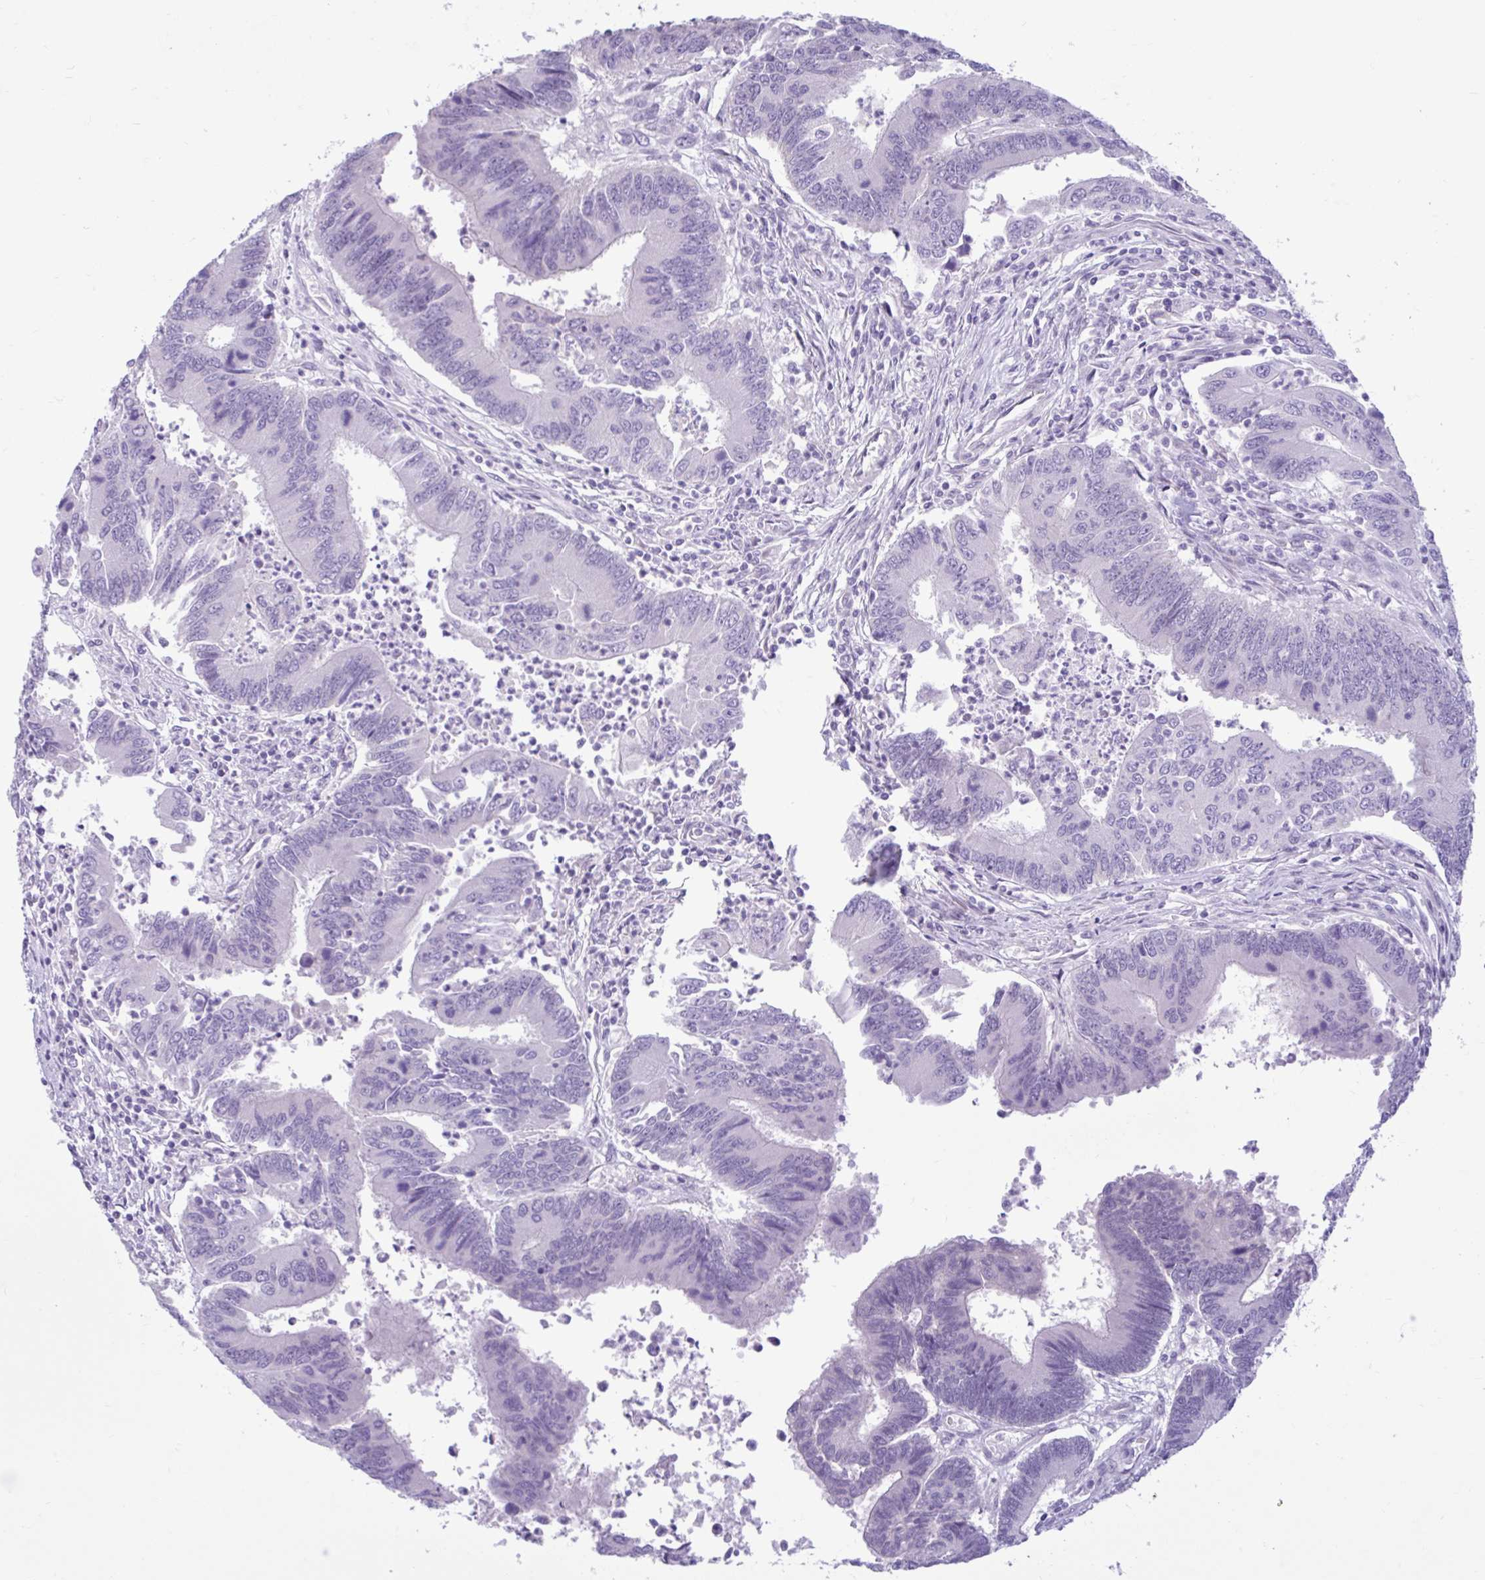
{"staining": {"intensity": "negative", "quantity": "none", "location": "none"}, "tissue": "colorectal cancer", "cell_type": "Tumor cells", "image_type": "cancer", "snomed": [{"axis": "morphology", "description": "Adenocarcinoma, NOS"}, {"axis": "topography", "description": "Colon"}], "caption": "This is a image of immunohistochemistry (IHC) staining of adenocarcinoma (colorectal), which shows no expression in tumor cells. (DAB (3,3'-diaminobenzidine) immunohistochemistry (IHC), high magnification).", "gene": "FAM153A", "patient": {"sex": "female", "age": 67}}